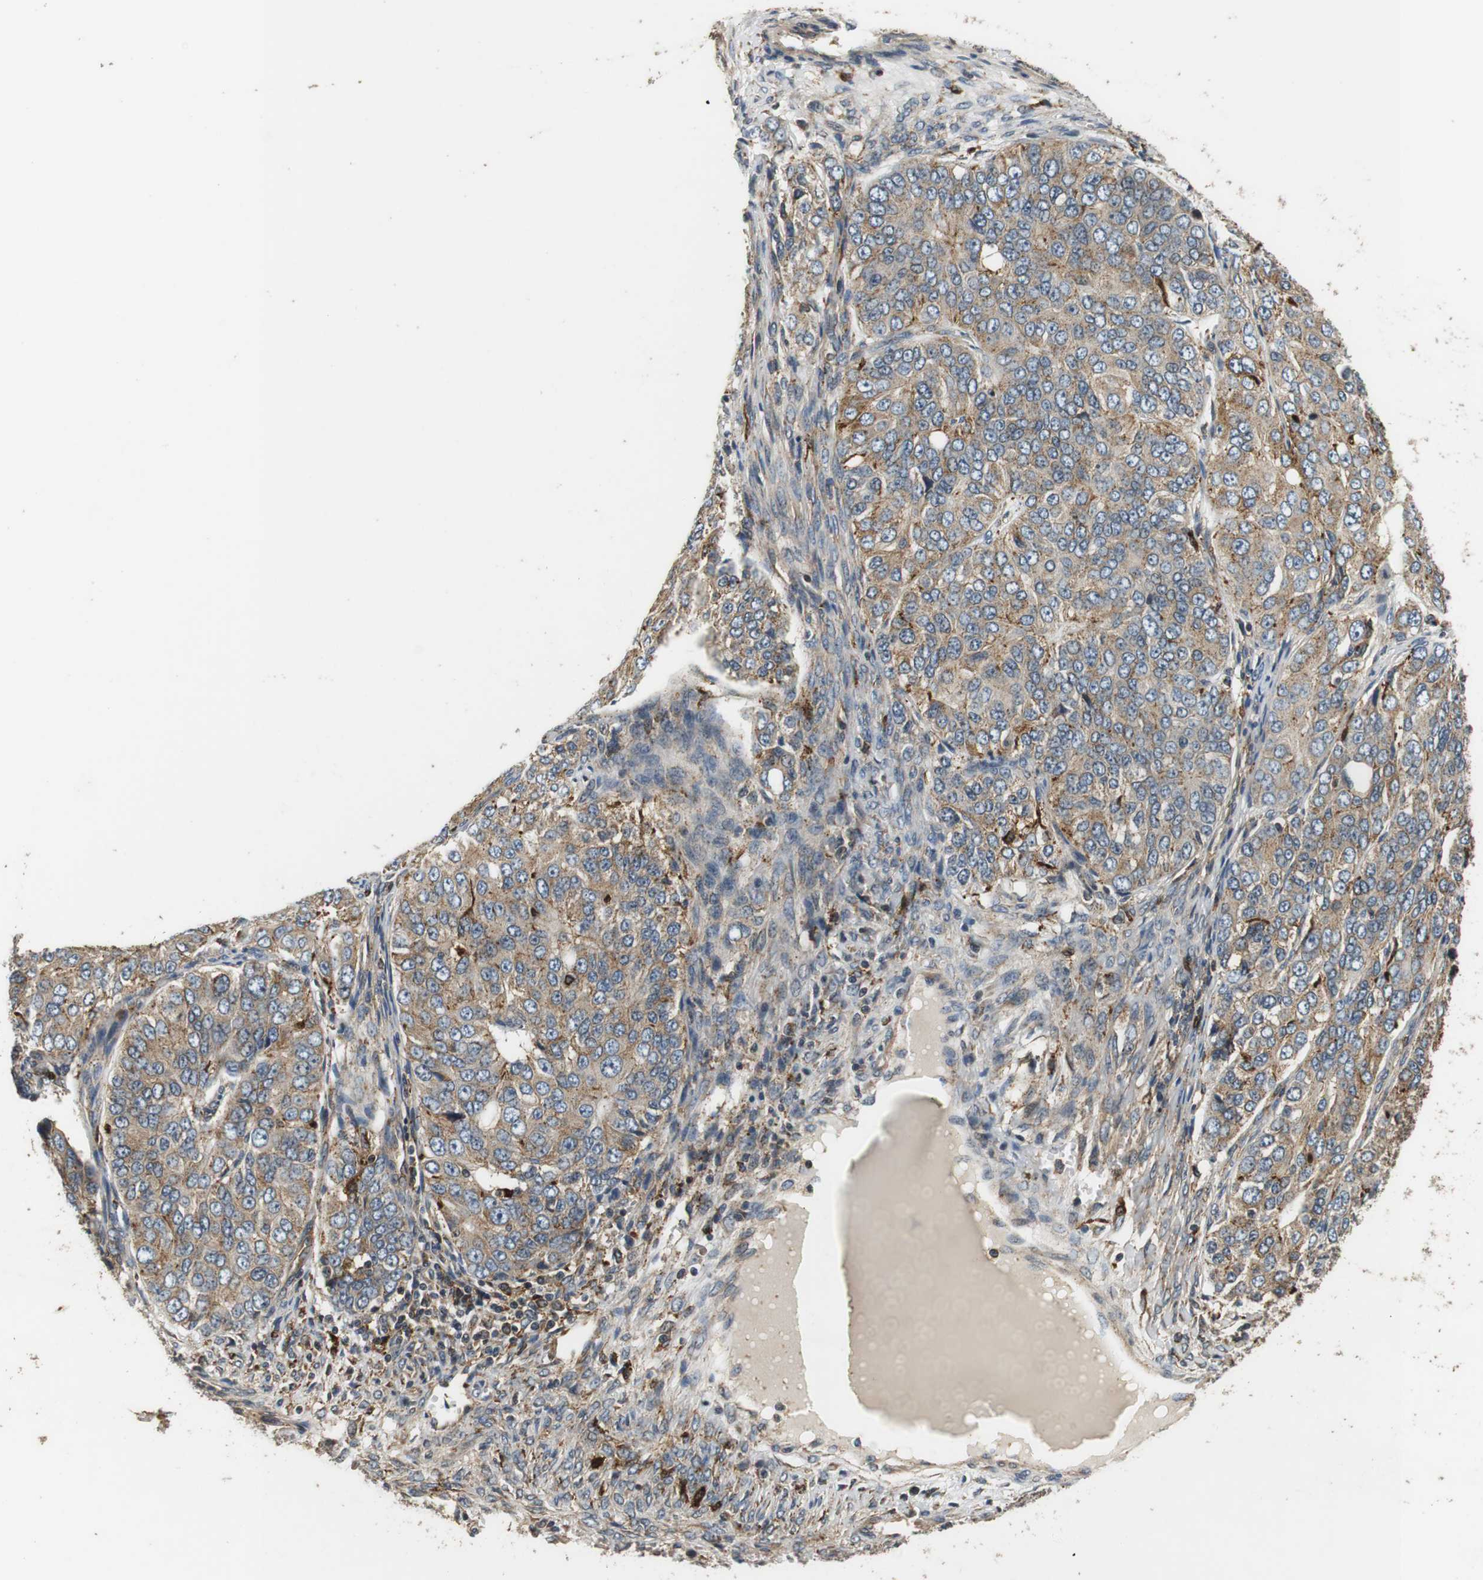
{"staining": {"intensity": "weak", "quantity": ">75%", "location": "cytoplasmic/membranous"}, "tissue": "ovarian cancer", "cell_type": "Tumor cells", "image_type": "cancer", "snomed": [{"axis": "morphology", "description": "Carcinoma, endometroid"}, {"axis": "topography", "description": "Ovary"}], "caption": "Protein staining displays weak cytoplasmic/membranous staining in about >75% of tumor cells in ovarian cancer.", "gene": "TXNRD1", "patient": {"sex": "female", "age": 51}}